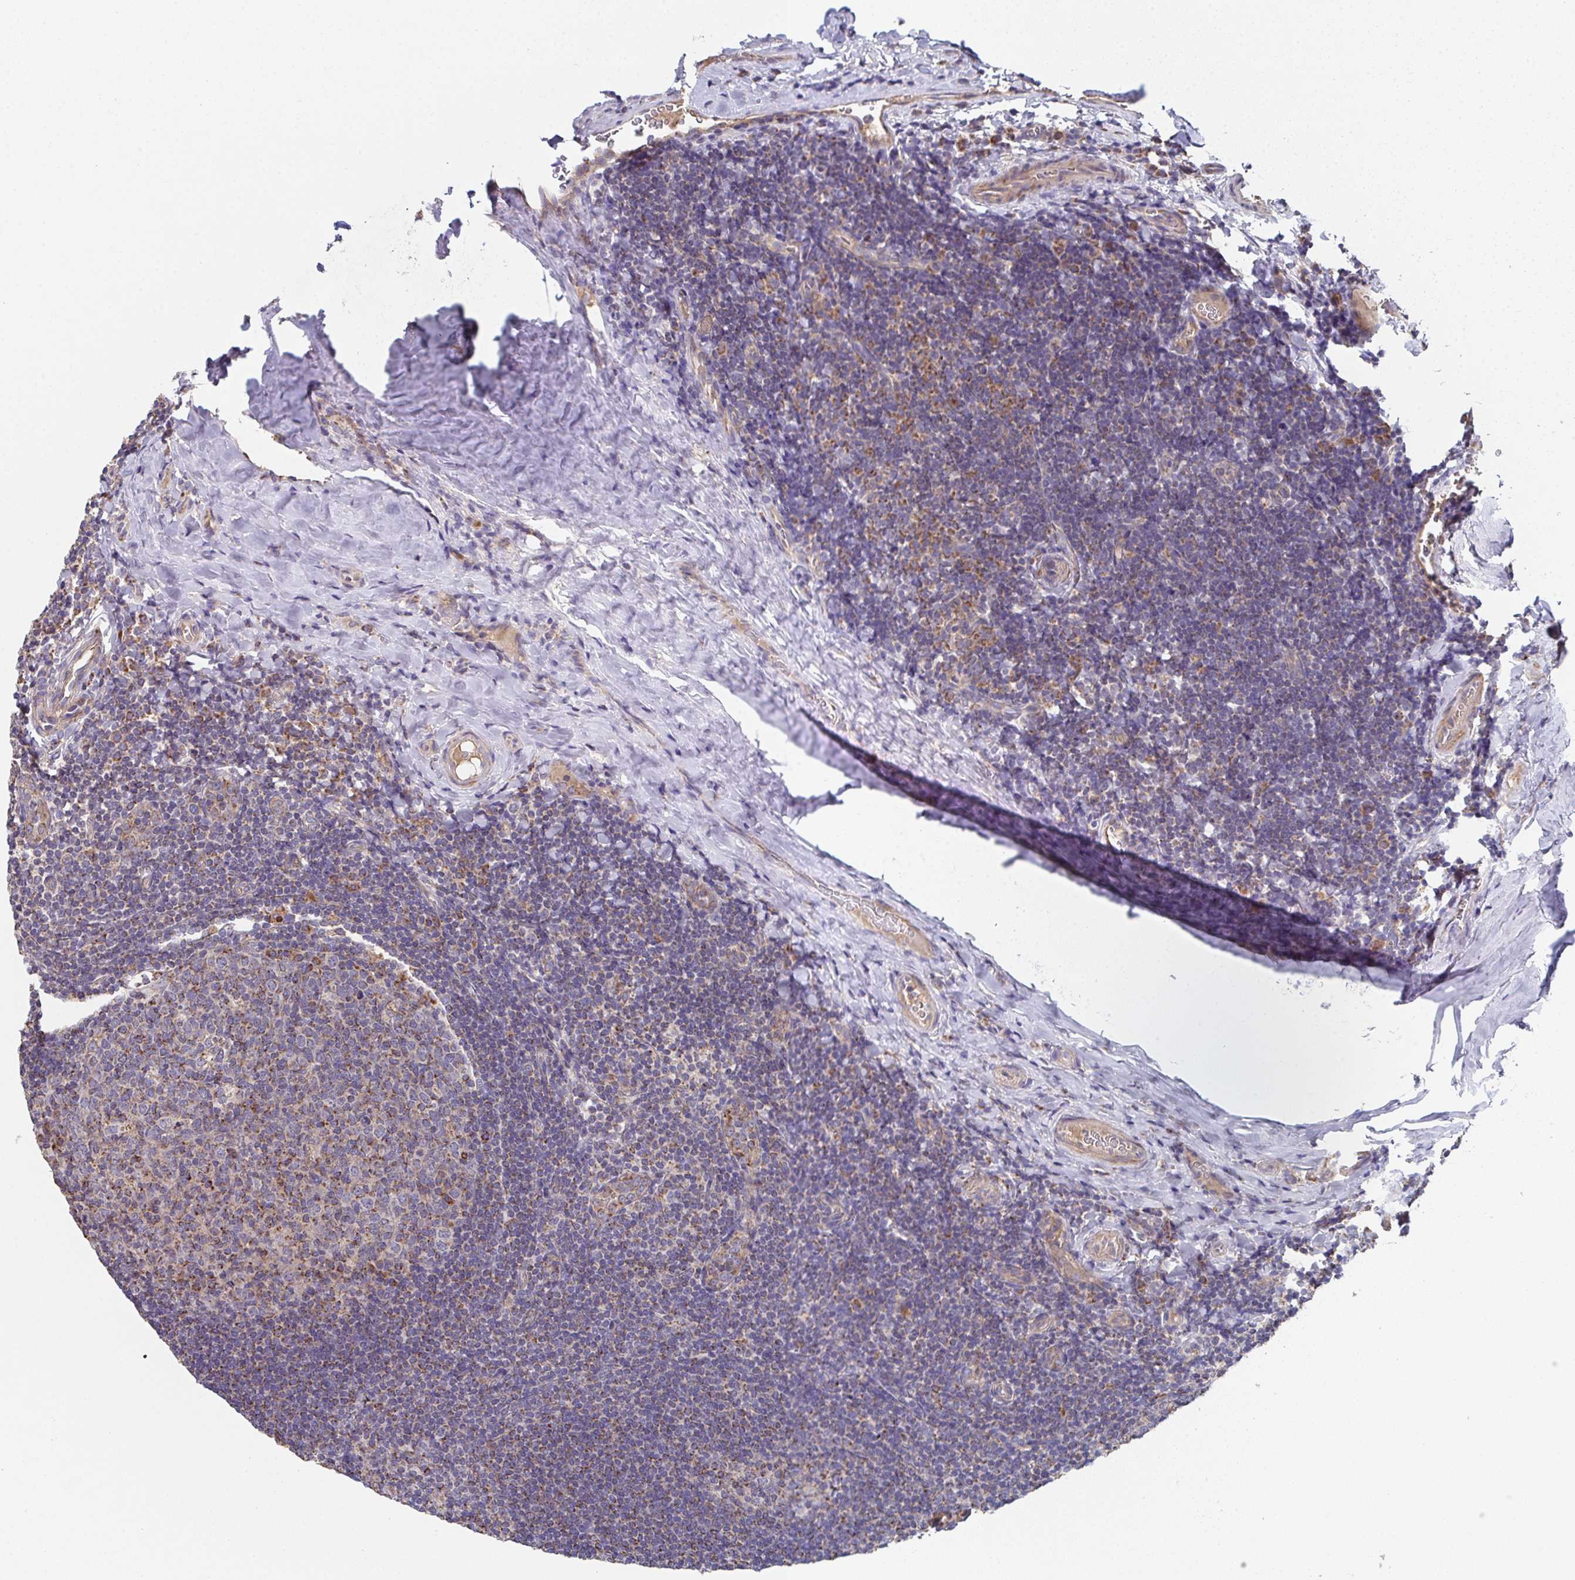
{"staining": {"intensity": "moderate", "quantity": "25%-75%", "location": "cytoplasmic/membranous"}, "tissue": "tonsil", "cell_type": "Germinal center cells", "image_type": "normal", "snomed": [{"axis": "morphology", "description": "Normal tissue, NOS"}, {"axis": "topography", "description": "Tonsil"}], "caption": "Protein staining demonstrates moderate cytoplasmic/membranous positivity in about 25%-75% of germinal center cells in benign tonsil. (DAB IHC with brightfield microscopy, high magnification).", "gene": "MT", "patient": {"sex": "male", "age": 17}}